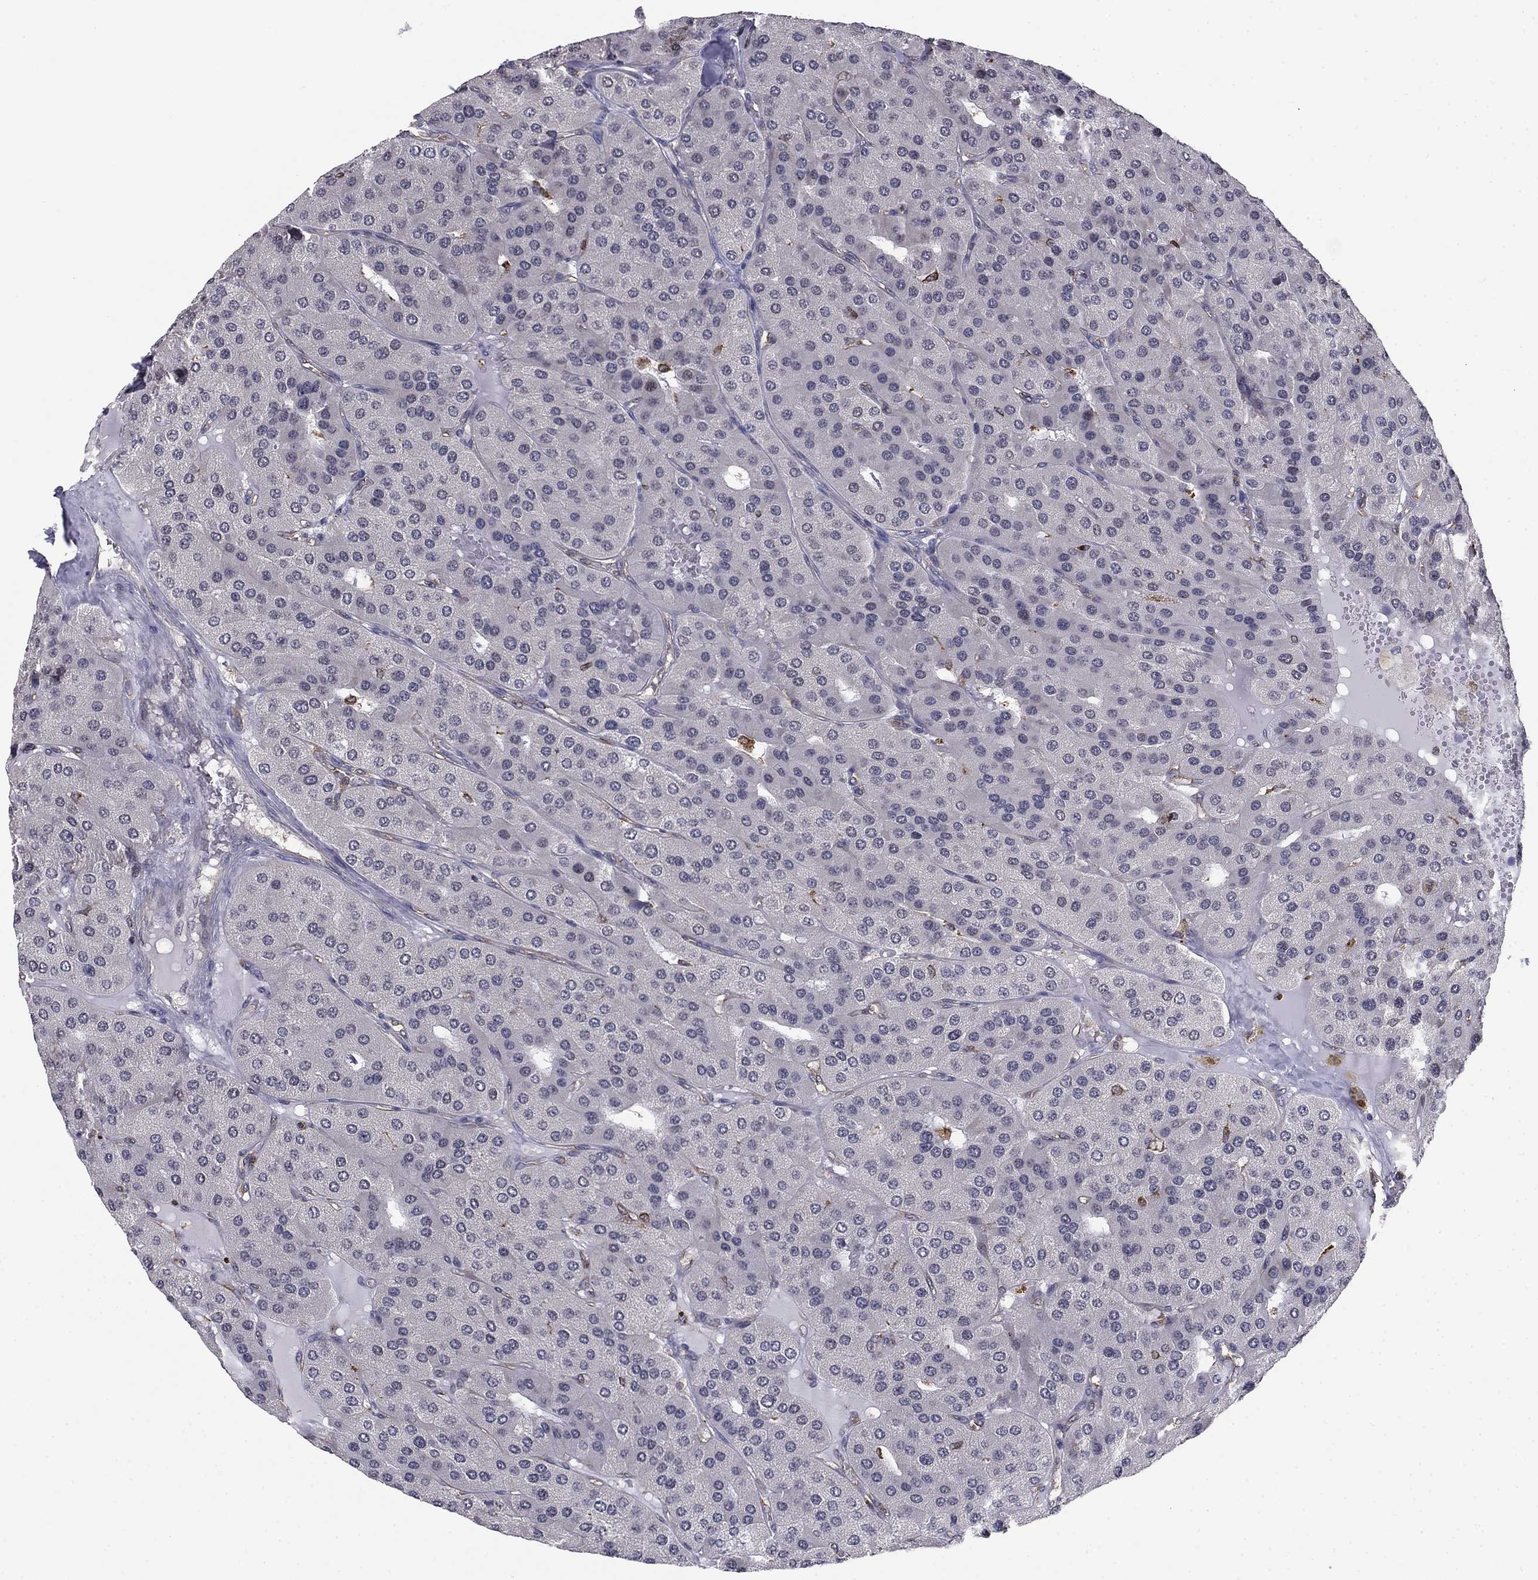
{"staining": {"intensity": "negative", "quantity": "none", "location": "none"}, "tissue": "parathyroid gland", "cell_type": "Glandular cells", "image_type": "normal", "snomed": [{"axis": "morphology", "description": "Normal tissue, NOS"}, {"axis": "morphology", "description": "Adenoma, NOS"}, {"axis": "topography", "description": "Parathyroid gland"}], "caption": "This is an IHC histopathology image of benign parathyroid gland. There is no expression in glandular cells.", "gene": "PLCB2", "patient": {"sex": "female", "age": 86}}